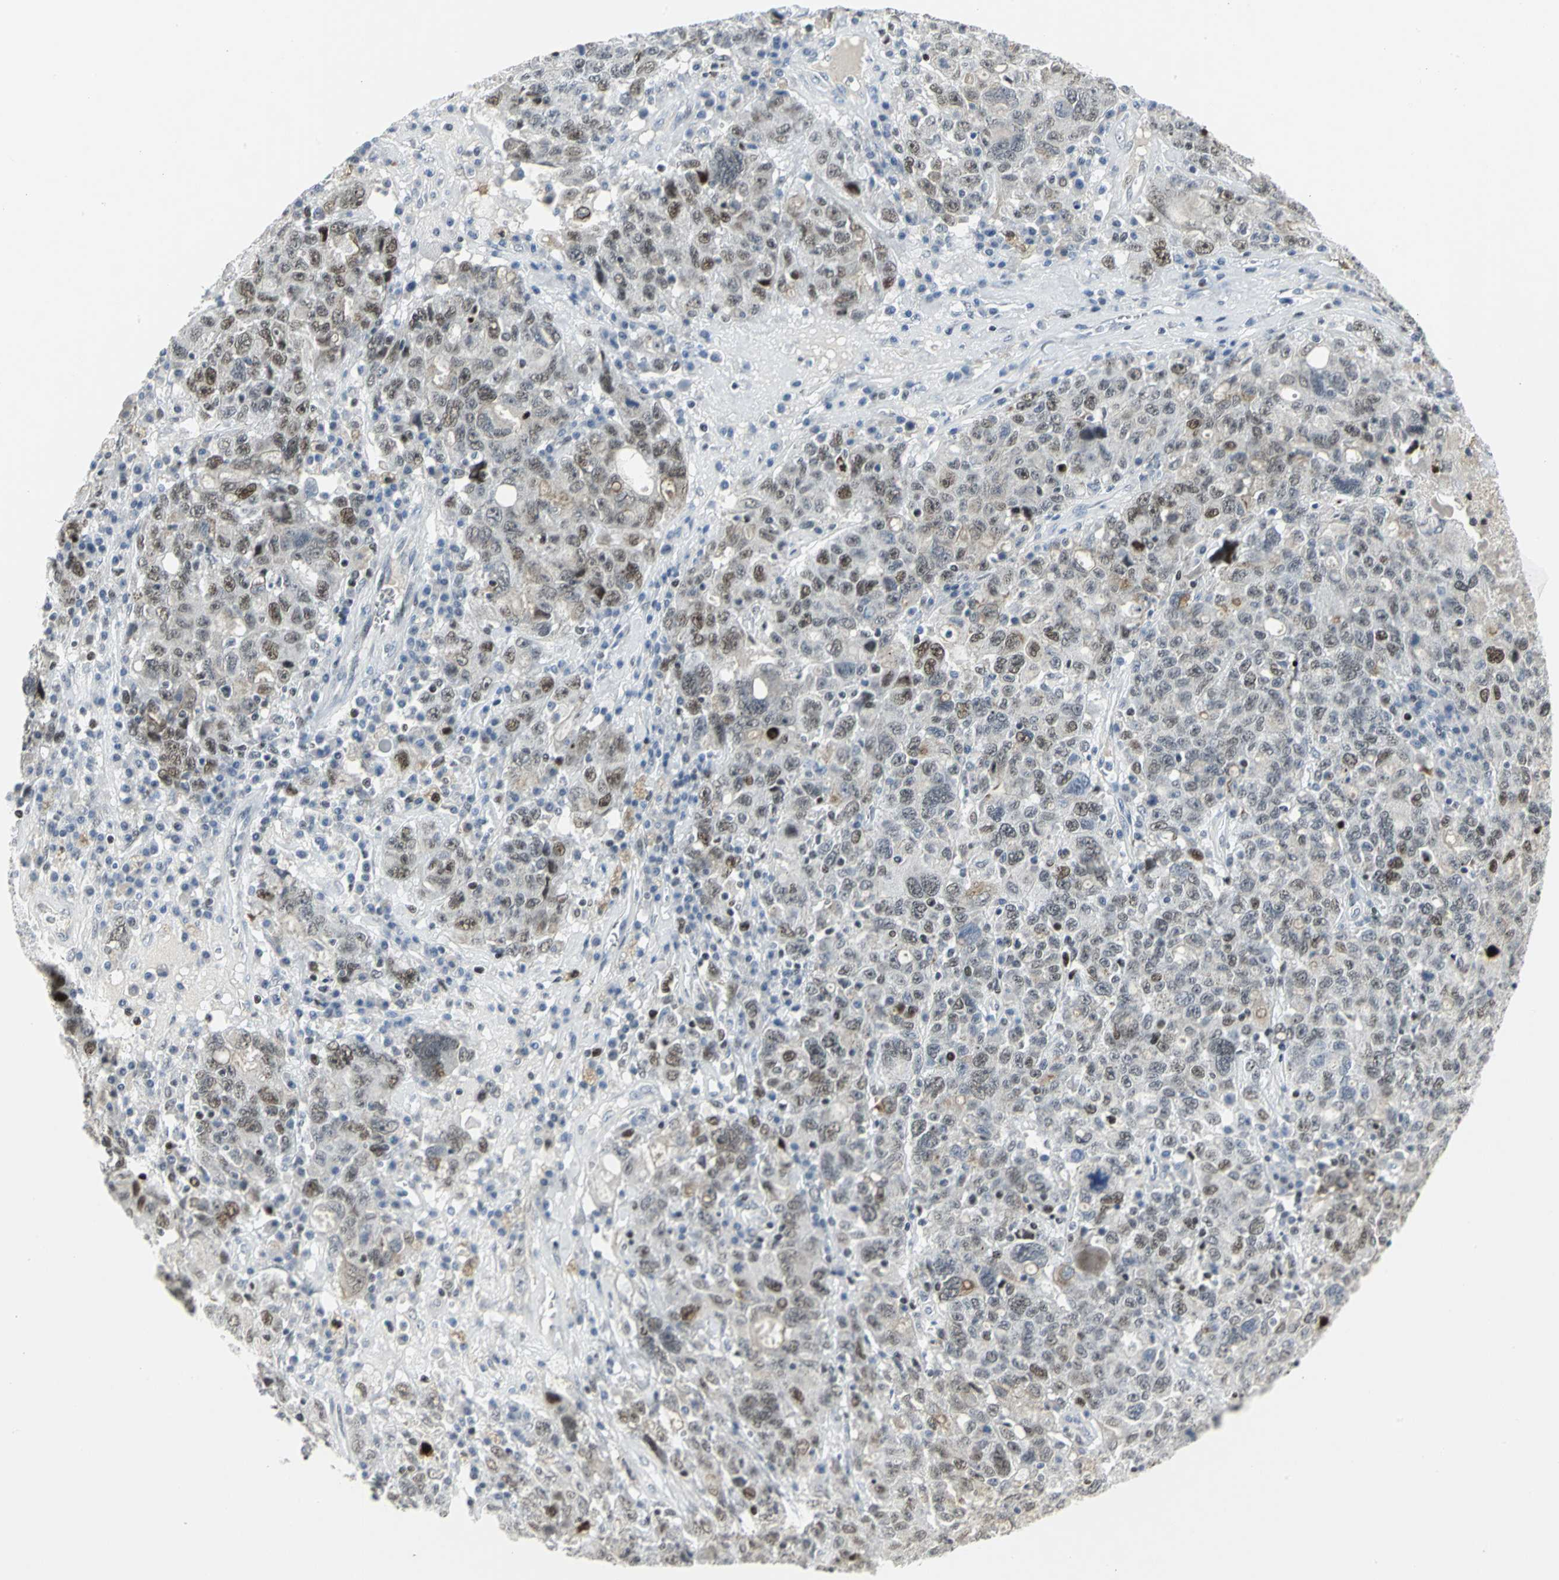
{"staining": {"intensity": "weak", "quantity": "25%-75%", "location": "nuclear"}, "tissue": "ovarian cancer", "cell_type": "Tumor cells", "image_type": "cancer", "snomed": [{"axis": "morphology", "description": "Carcinoma, endometroid"}, {"axis": "topography", "description": "Ovary"}], "caption": "A brown stain shows weak nuclear positivity of a protein in human ovarian cancer (endometroid carcinoma) tumor cells.", "gene": "RPA1", "patient": {"sex": "female", "age": 62}}